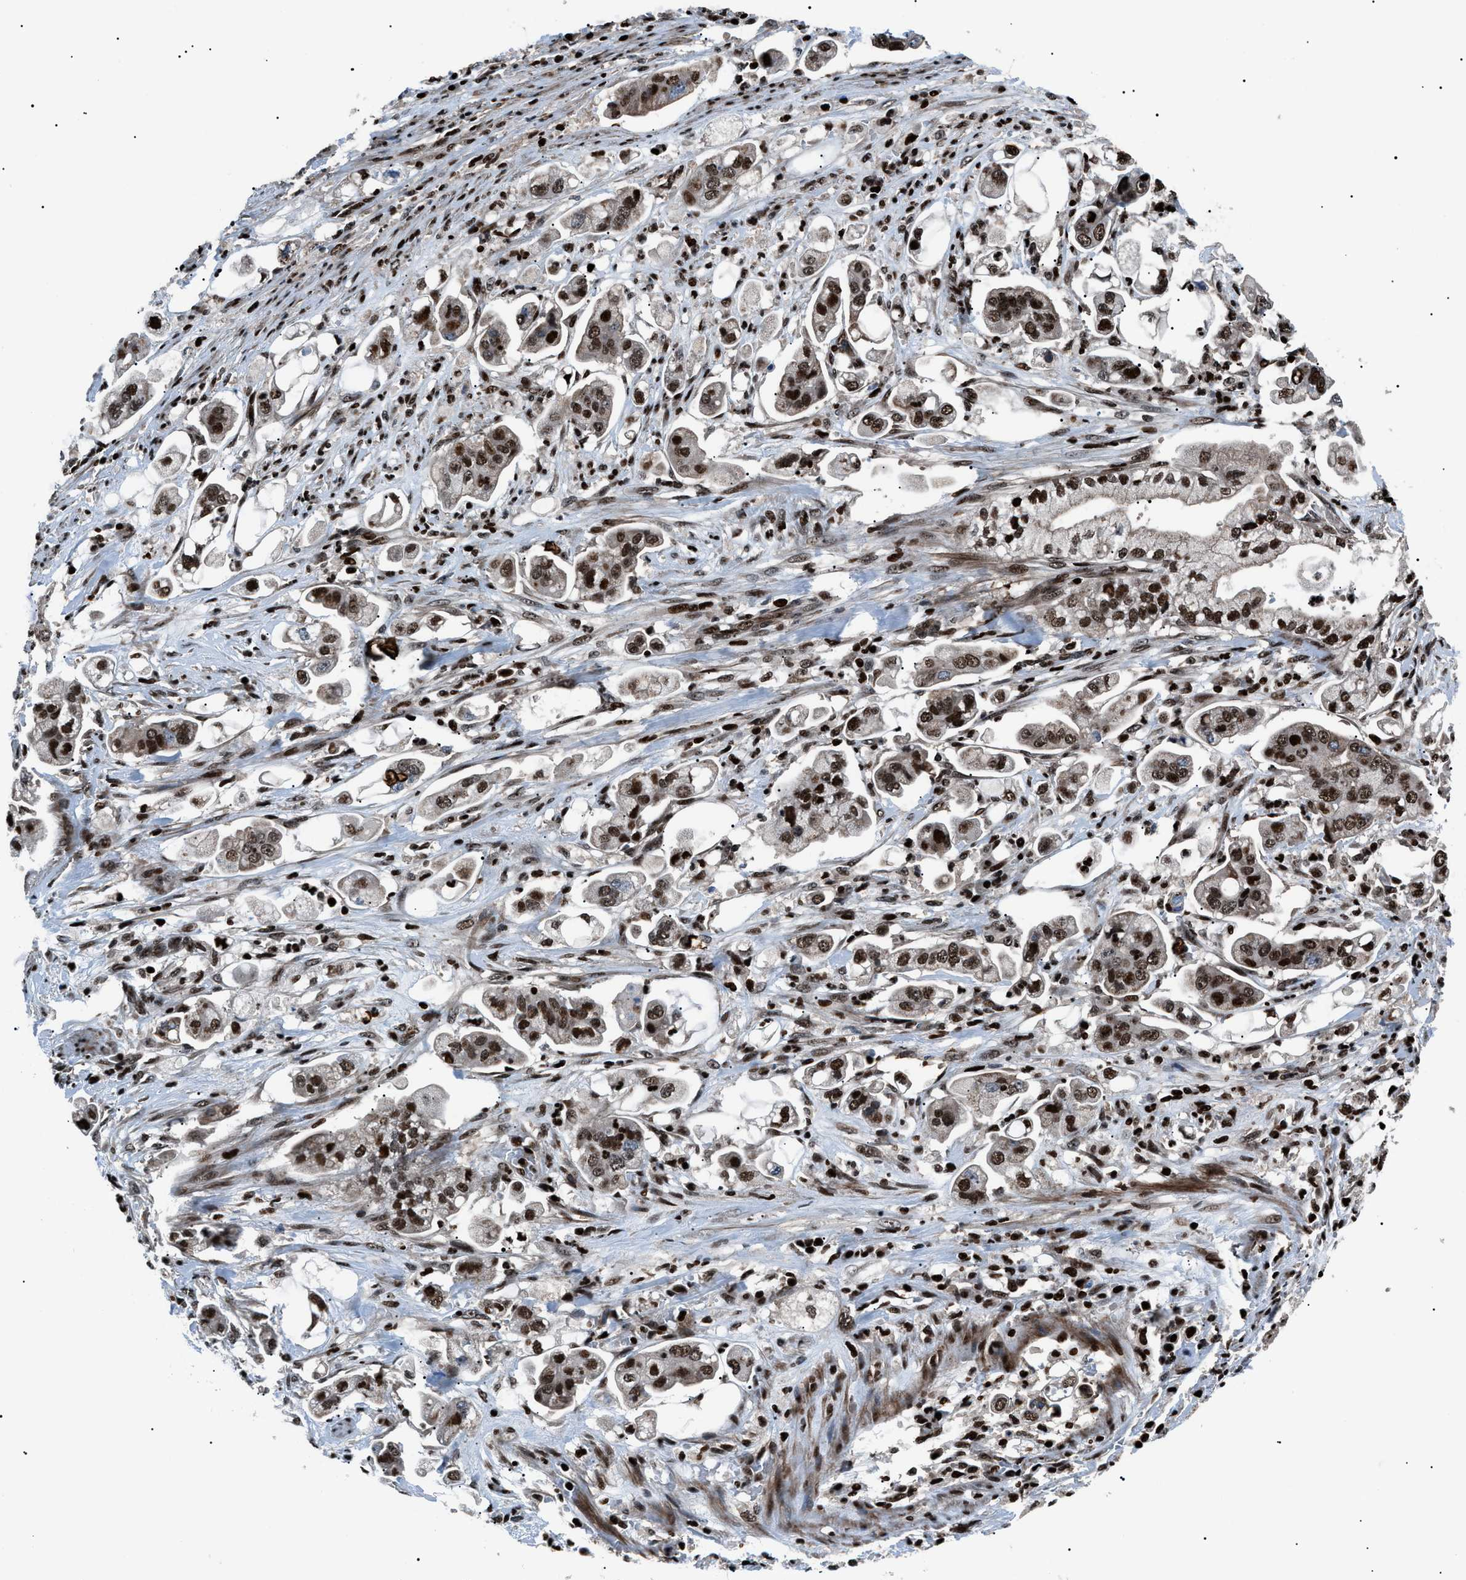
{"staining": {"intensity": "moderate", "quantity": ">75%", "location": "nuclear"}, "tissue": "stomach cancer", "cell_type": "Tumor cells", "image_type": "cancer", "snomed": [{"axis": "morphology", "description": "Adenocarcinoma, NOS"}, {"axis": "topography", "description": "Stomach"}], "caption": "An image showing moderate nuclear positivity in approximately >75% of tumor cells in adenocarcinoma (stomach), as visualized by brown immunohistochemical staining.", "gene": "PRKX", "patient": {"sex": "male", "age": 62}}